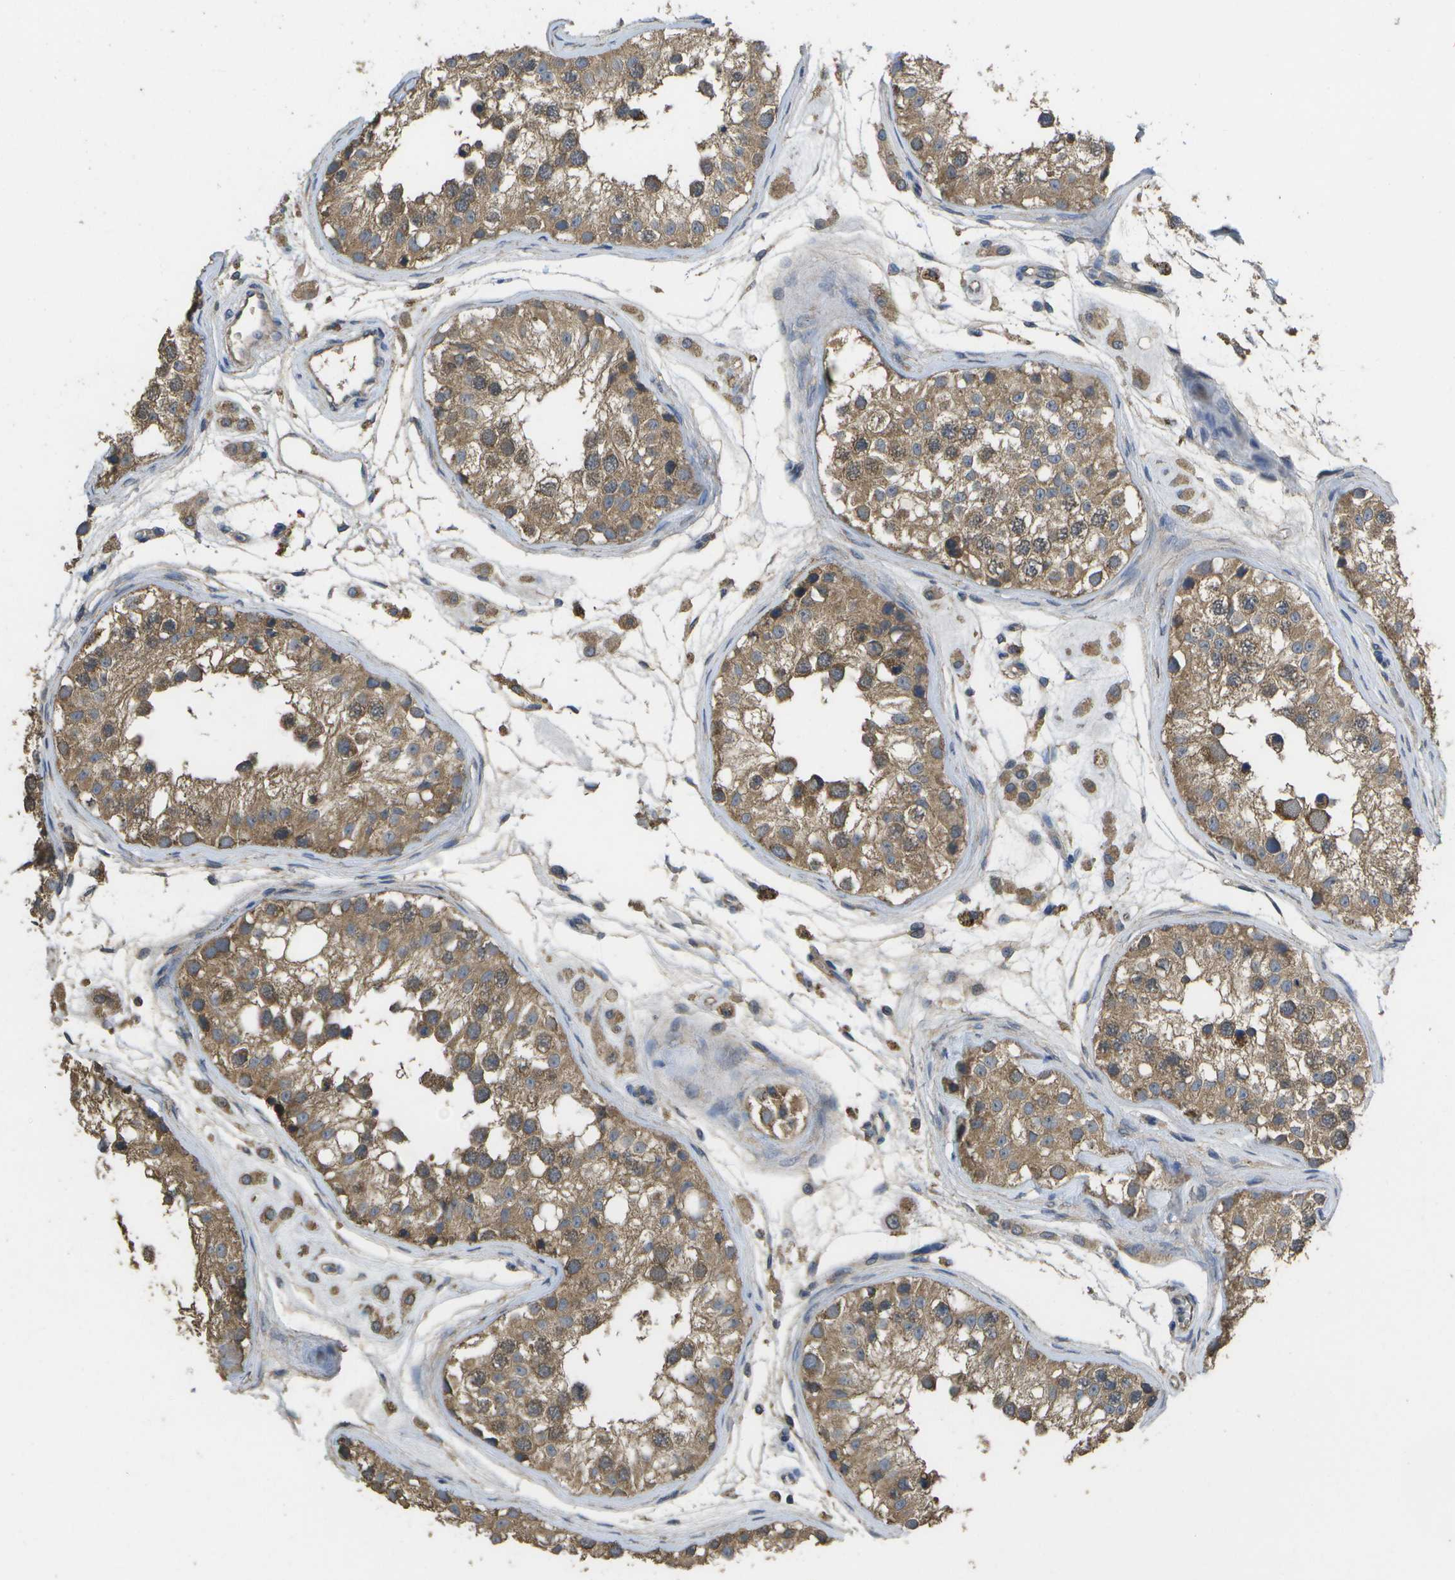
{"staining": {"intensity": "moderate", "quantity": ">75%", "location": "cytoplasmic/membranous"}, "tissue": "testis", "cell_type": "Cells in seminiferous ducts", "image_type": "normal", "snomed": [{"axis": "morphology", "description": "Normal tissue, NOS"}, {"axis": "morphology", "description": "Adenocarcinoma, metastatic, NOS"}, {"axis": "topography", "description": "Testis"}], "caption": "An immunohistochemistry (IHC) photomicrograph of normal tissue is shown. Protein staining in brown labels moderate cytoplasmic/membranous positivity in testis within cells in seminiferous ducts.", "gene": "SACS", "patient": {"sex": "male", "age": 26}}